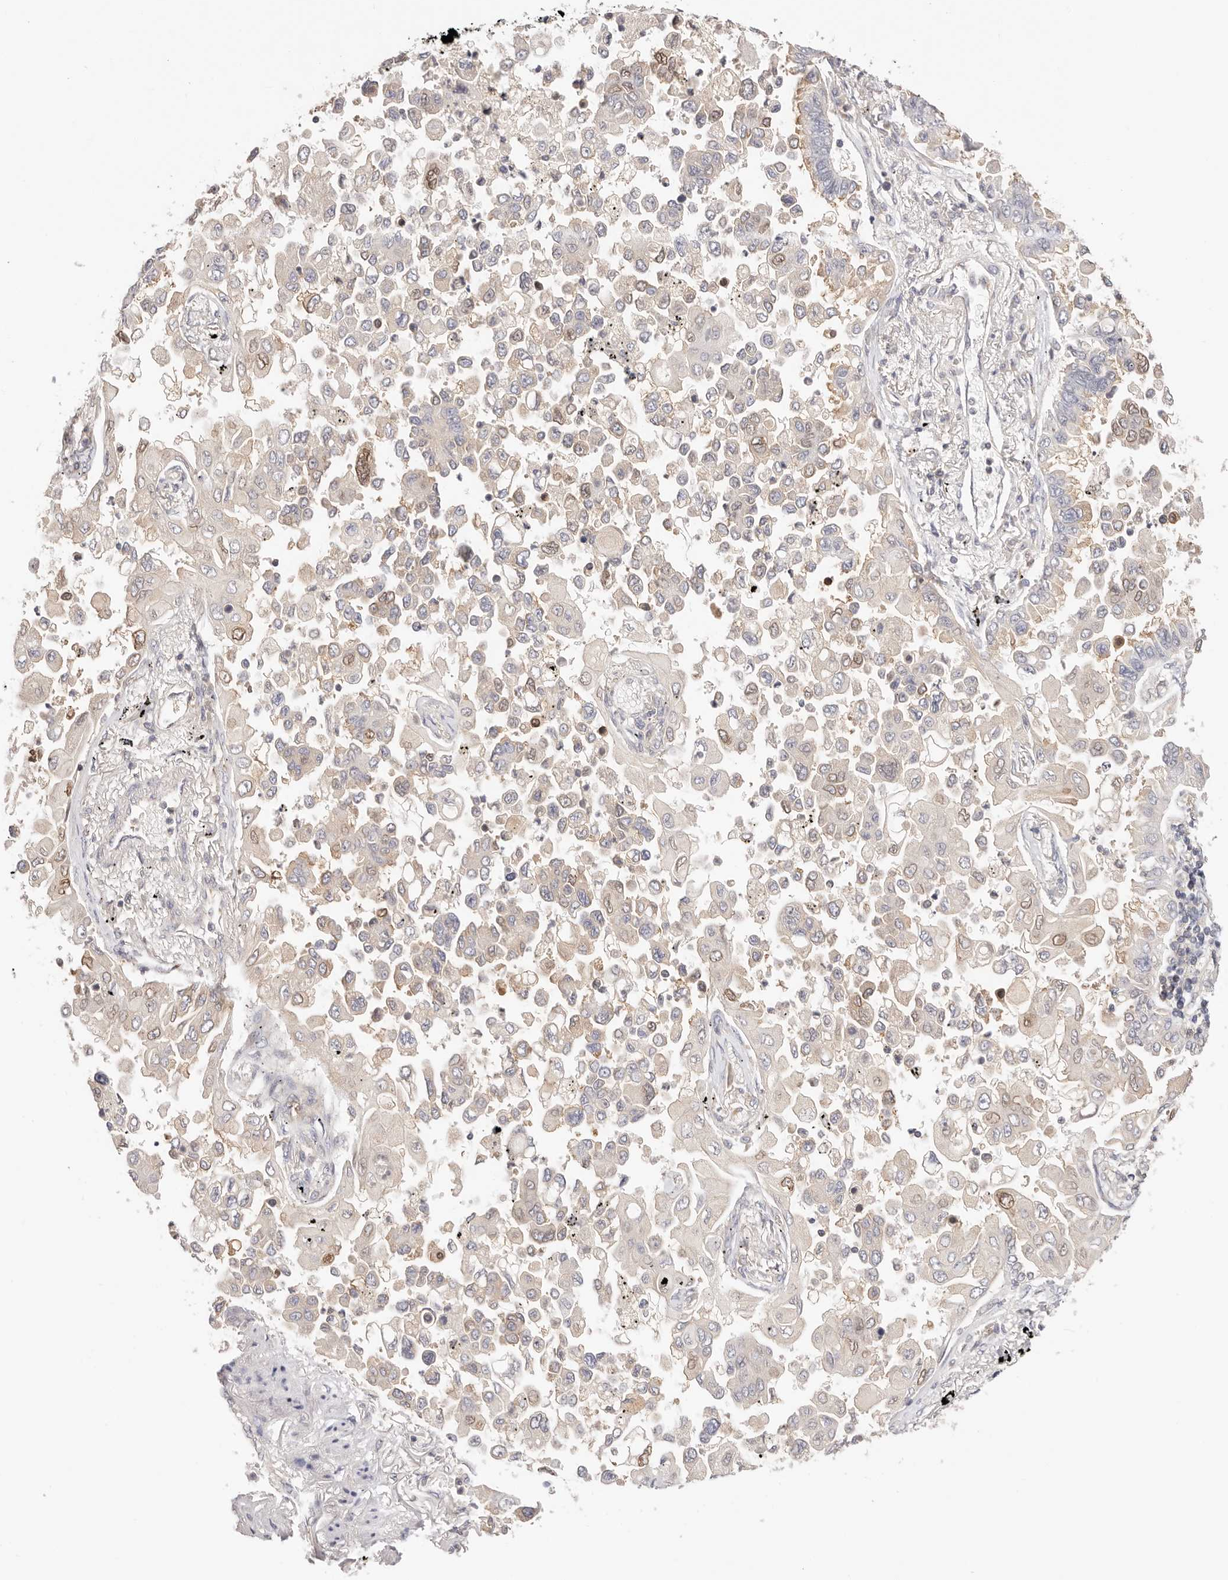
{"staining": {"intensity": "moderate", "quantity": "<25%", "location": "cytoplasmic/membranous,nuclear"}, "tissue": "lung cancer", "cell_type": "Tumor cells", "image_type": "cancer", "snomed": [{"axis": "morphology", "description": "Adenocarcinoma, NOS"}, {"axis": "topography", "description": "Lung"}], "caption": "Adenocarcinoma (lung) stained with DAB immunohistochemistry (IHC) demonstrates low levels of moderate cytoplasmic/membranous and nuclear staining in approximately <25% of tumor cells.", "gene": "KCMF1", "patient": {"sex": "female", "age": 67}}